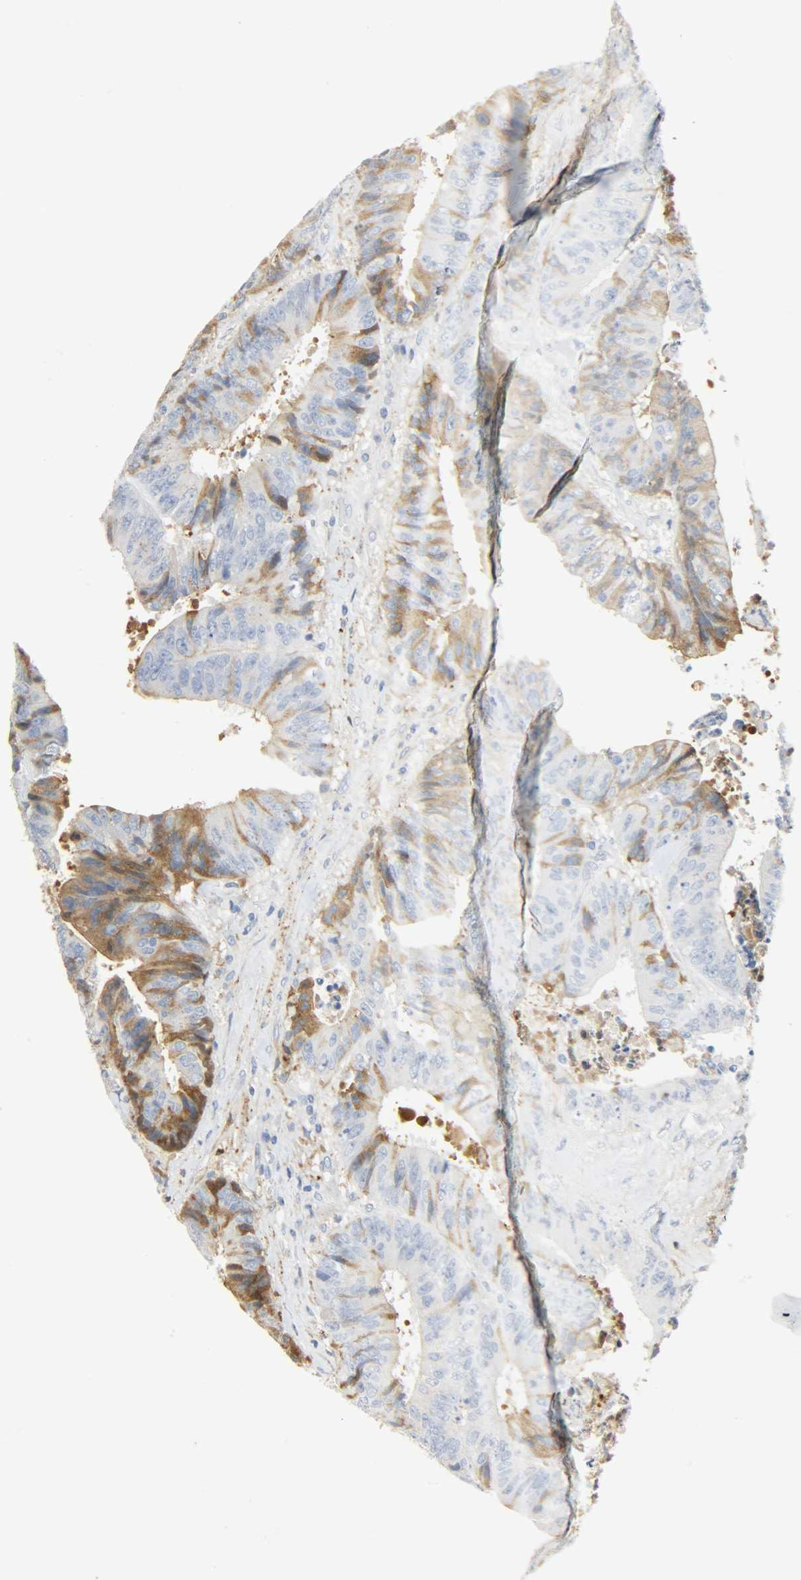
{"staining": {"intensity": "moderate", "quantity": ">75%", "location": "cytoplasmic/membranous"}, "tissue": "colorectal cancer", "cell_type": "Tumor cells", "image_type": "cancer", "snomed": [{"axis": "morphology", "description": "Adenocarcinoma, NOS"}, {"axis": "topography", "description": "Rectum"}], "caption": "This is a histology image of immunohistochemistry staining of colorectal cancer, which shows moderate positivity in the cytoplasmic/membranous of tumor cells.", "gene": "CRP", "patient": {"sex": "male", "age": 72}}